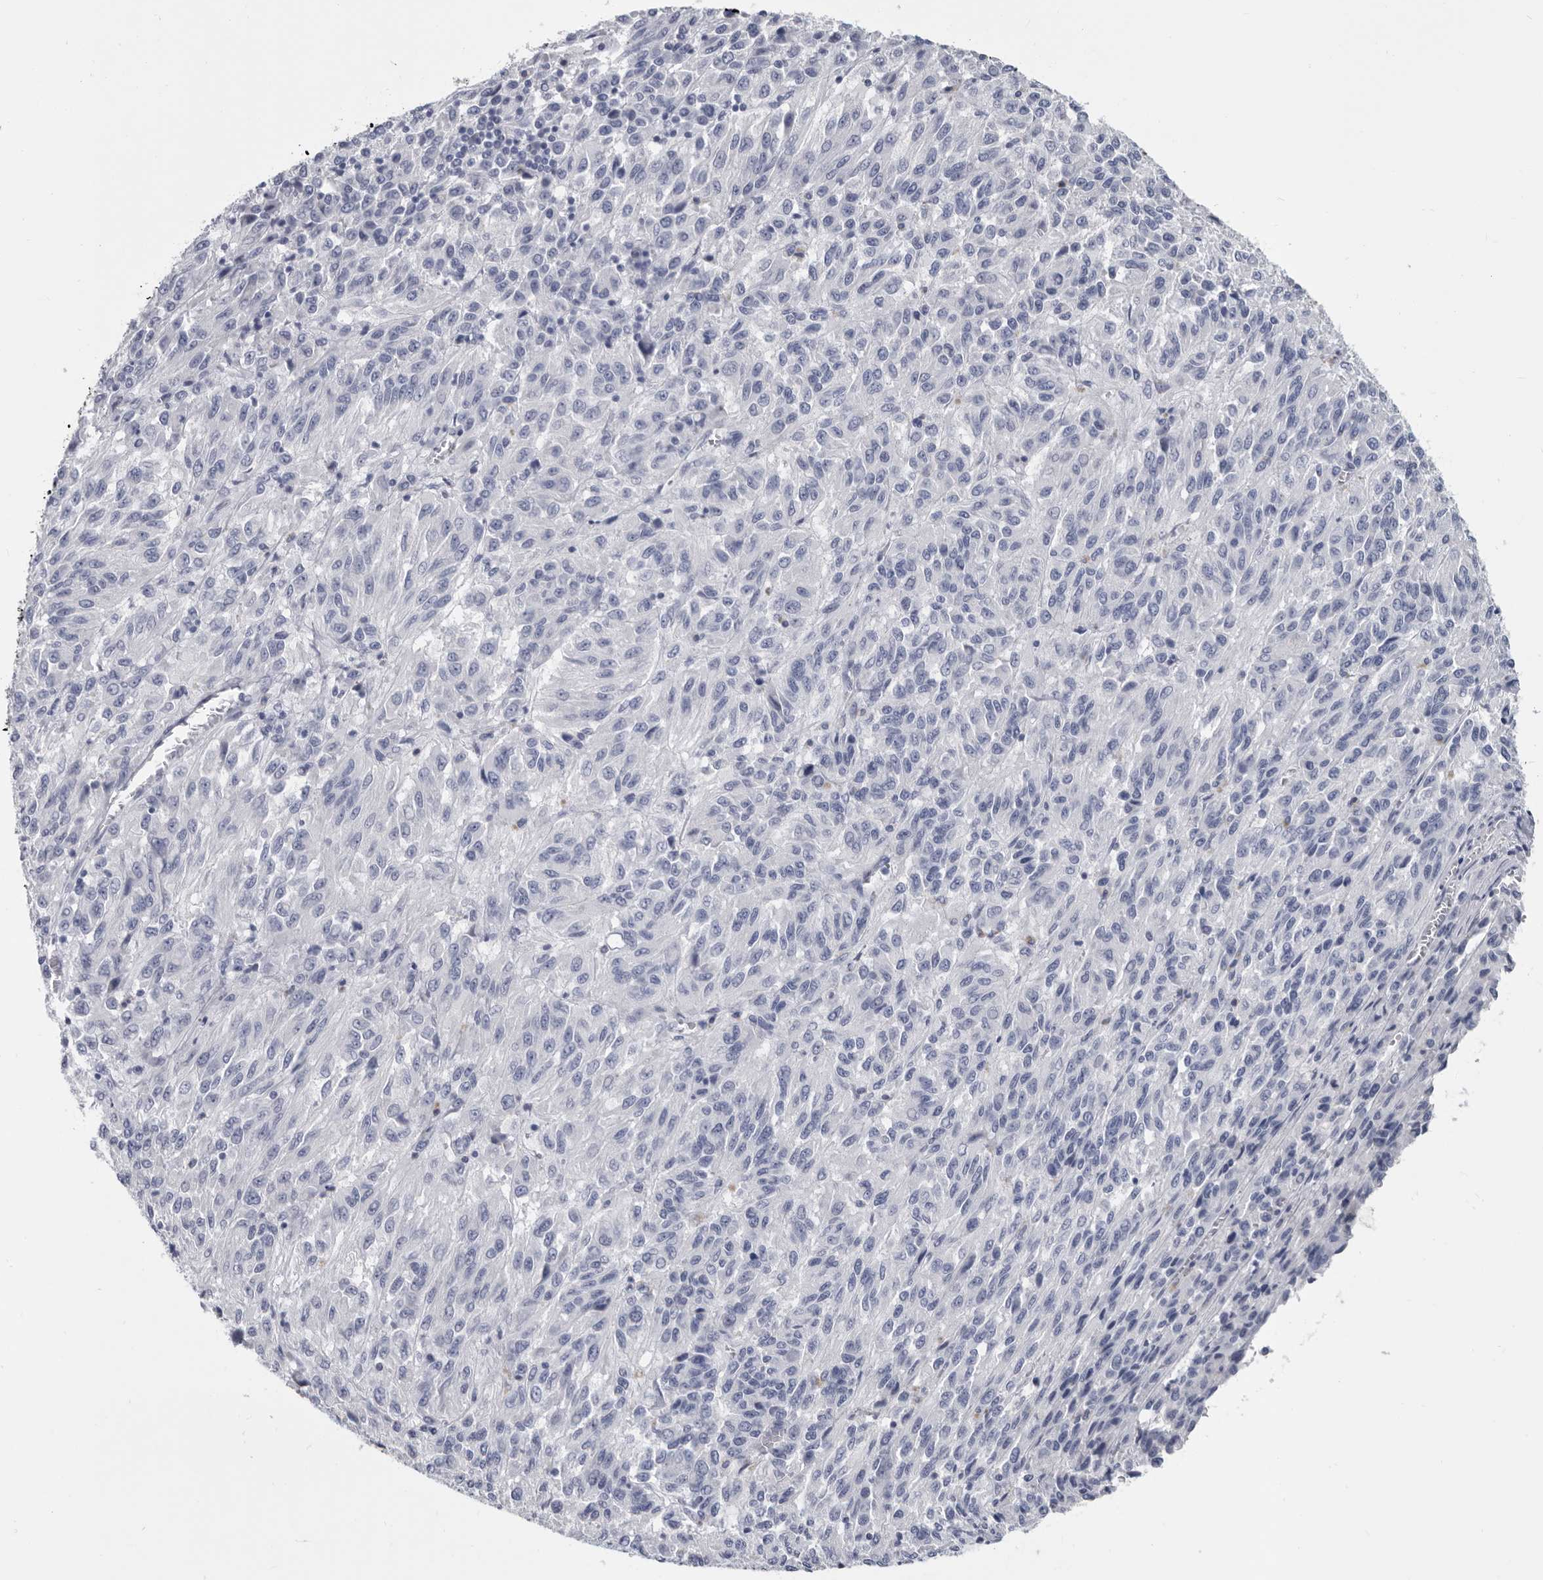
{"staining": {"intensity": "negative", "quantity": "none", "location": "none"}, "tissue": "melanoma", "cell_type": "Tumor cells", "image_type": "cancer", "snomed": [{"axis": "morphology", "description": "Malignant melanoma, Metastatic site"}, {"axis": "topography", "description": "Lung"}], "caption": "Immunohistochemical staining of human malignant melanoma (metastatic site) demonstrates no significant positivity in tumor cells.", "gene": "WRAP73", "patient": {"sex": "male", "age": 64}}